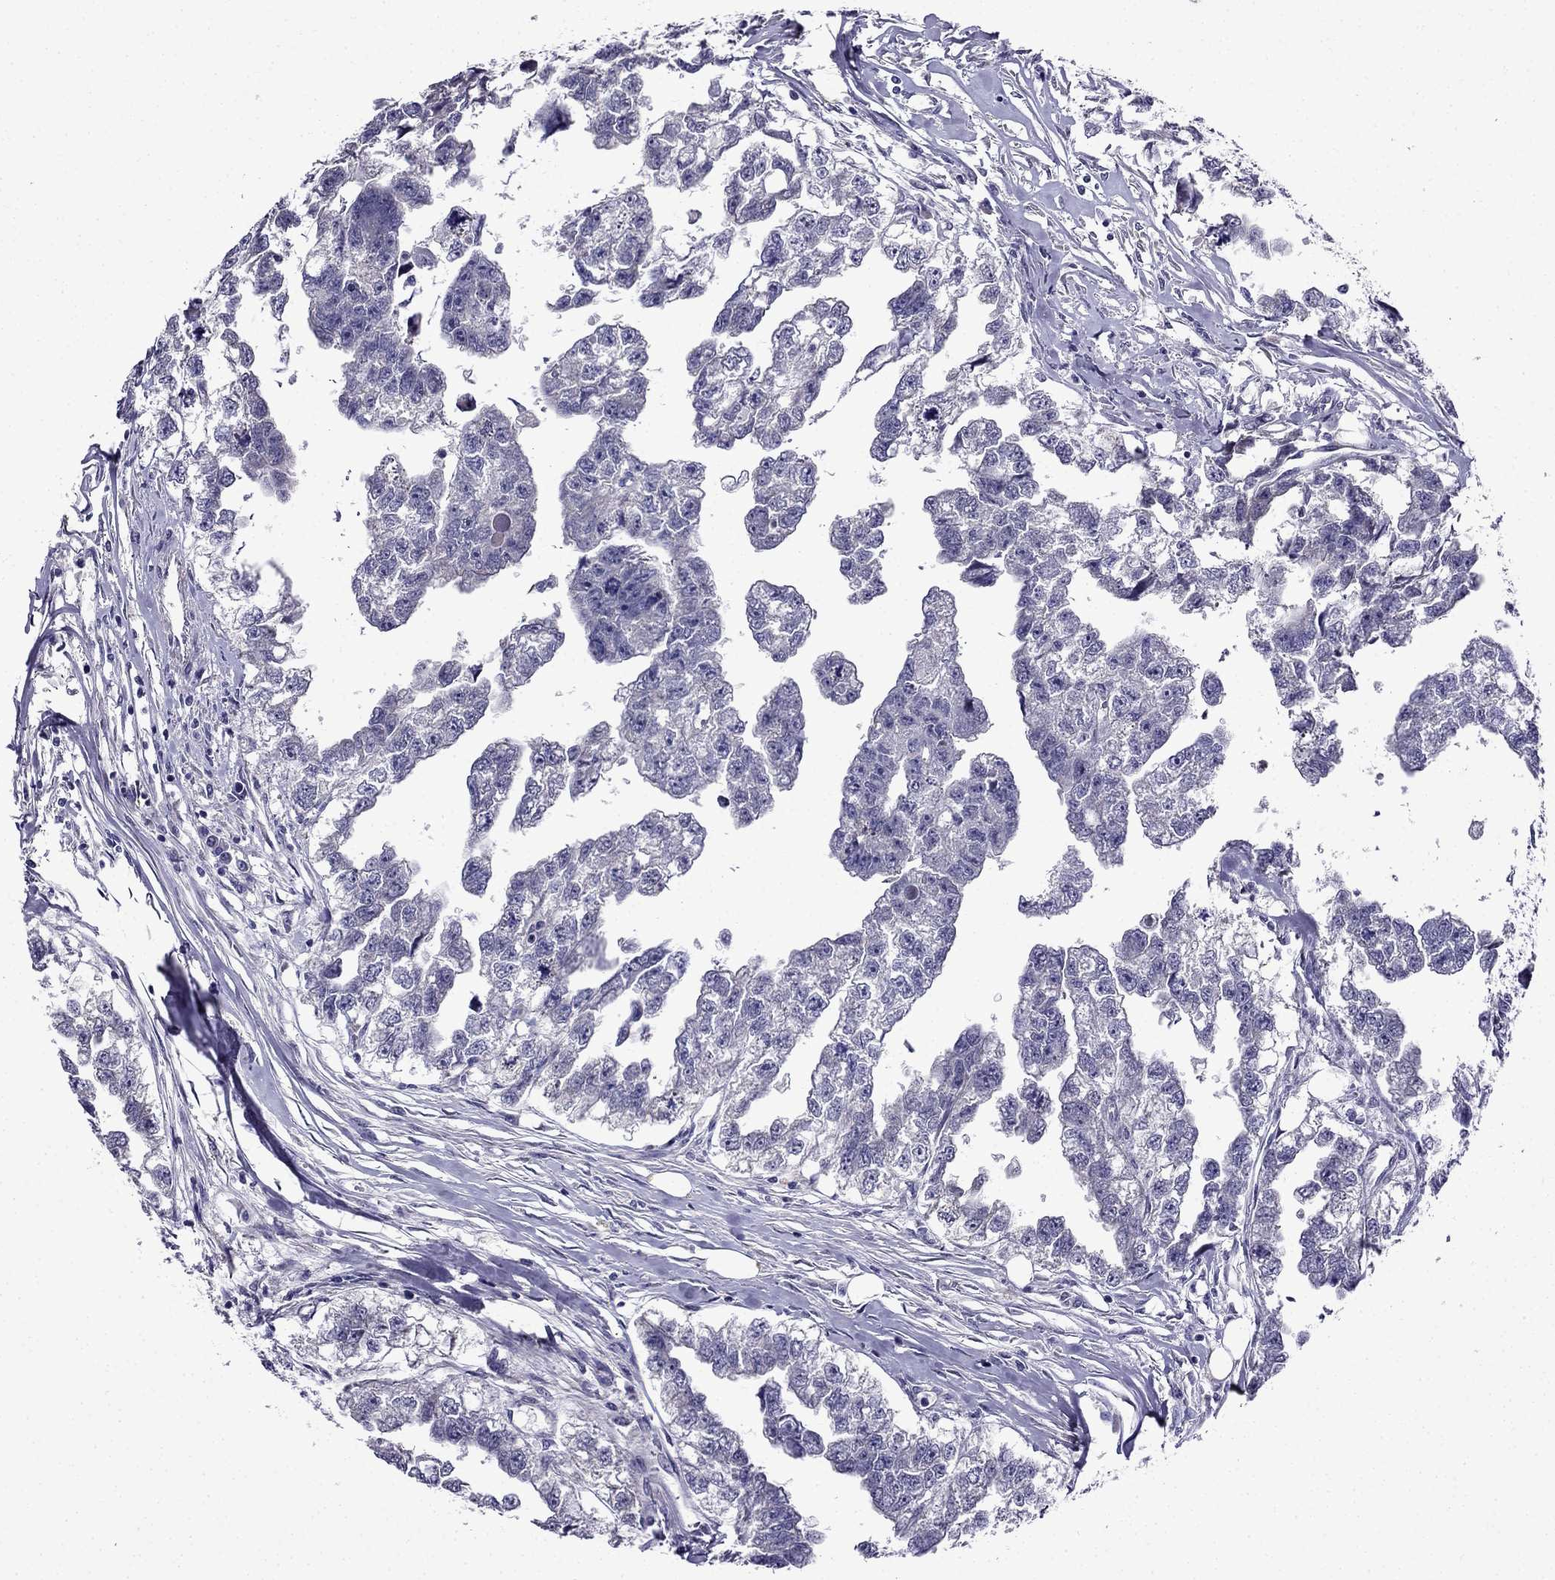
{"staining": {"intensity": "negative", "quantity": "none", "location": "none"}, "tissue": "testis cancer", "cell_type": "Tumor cells", "image_type": "cancer", "snomed": [{"axis": "morphology", "description": "Carcinoma, Embryonal, NOS"}, {"axis": "morphology", "description": "Teratoma, malignant, NOS"}, {"axis": "topography", "description": "Testis"}], "caption": "DAB immunohistochemical staining of testis malignant teratoma demonstrates no significant staining in tumor cells. (Immunohistochemistry (ihc), brightfield microscopy, high magnification).", "gene": "PI16", "patient": {"sex": "male", "age": 44}}